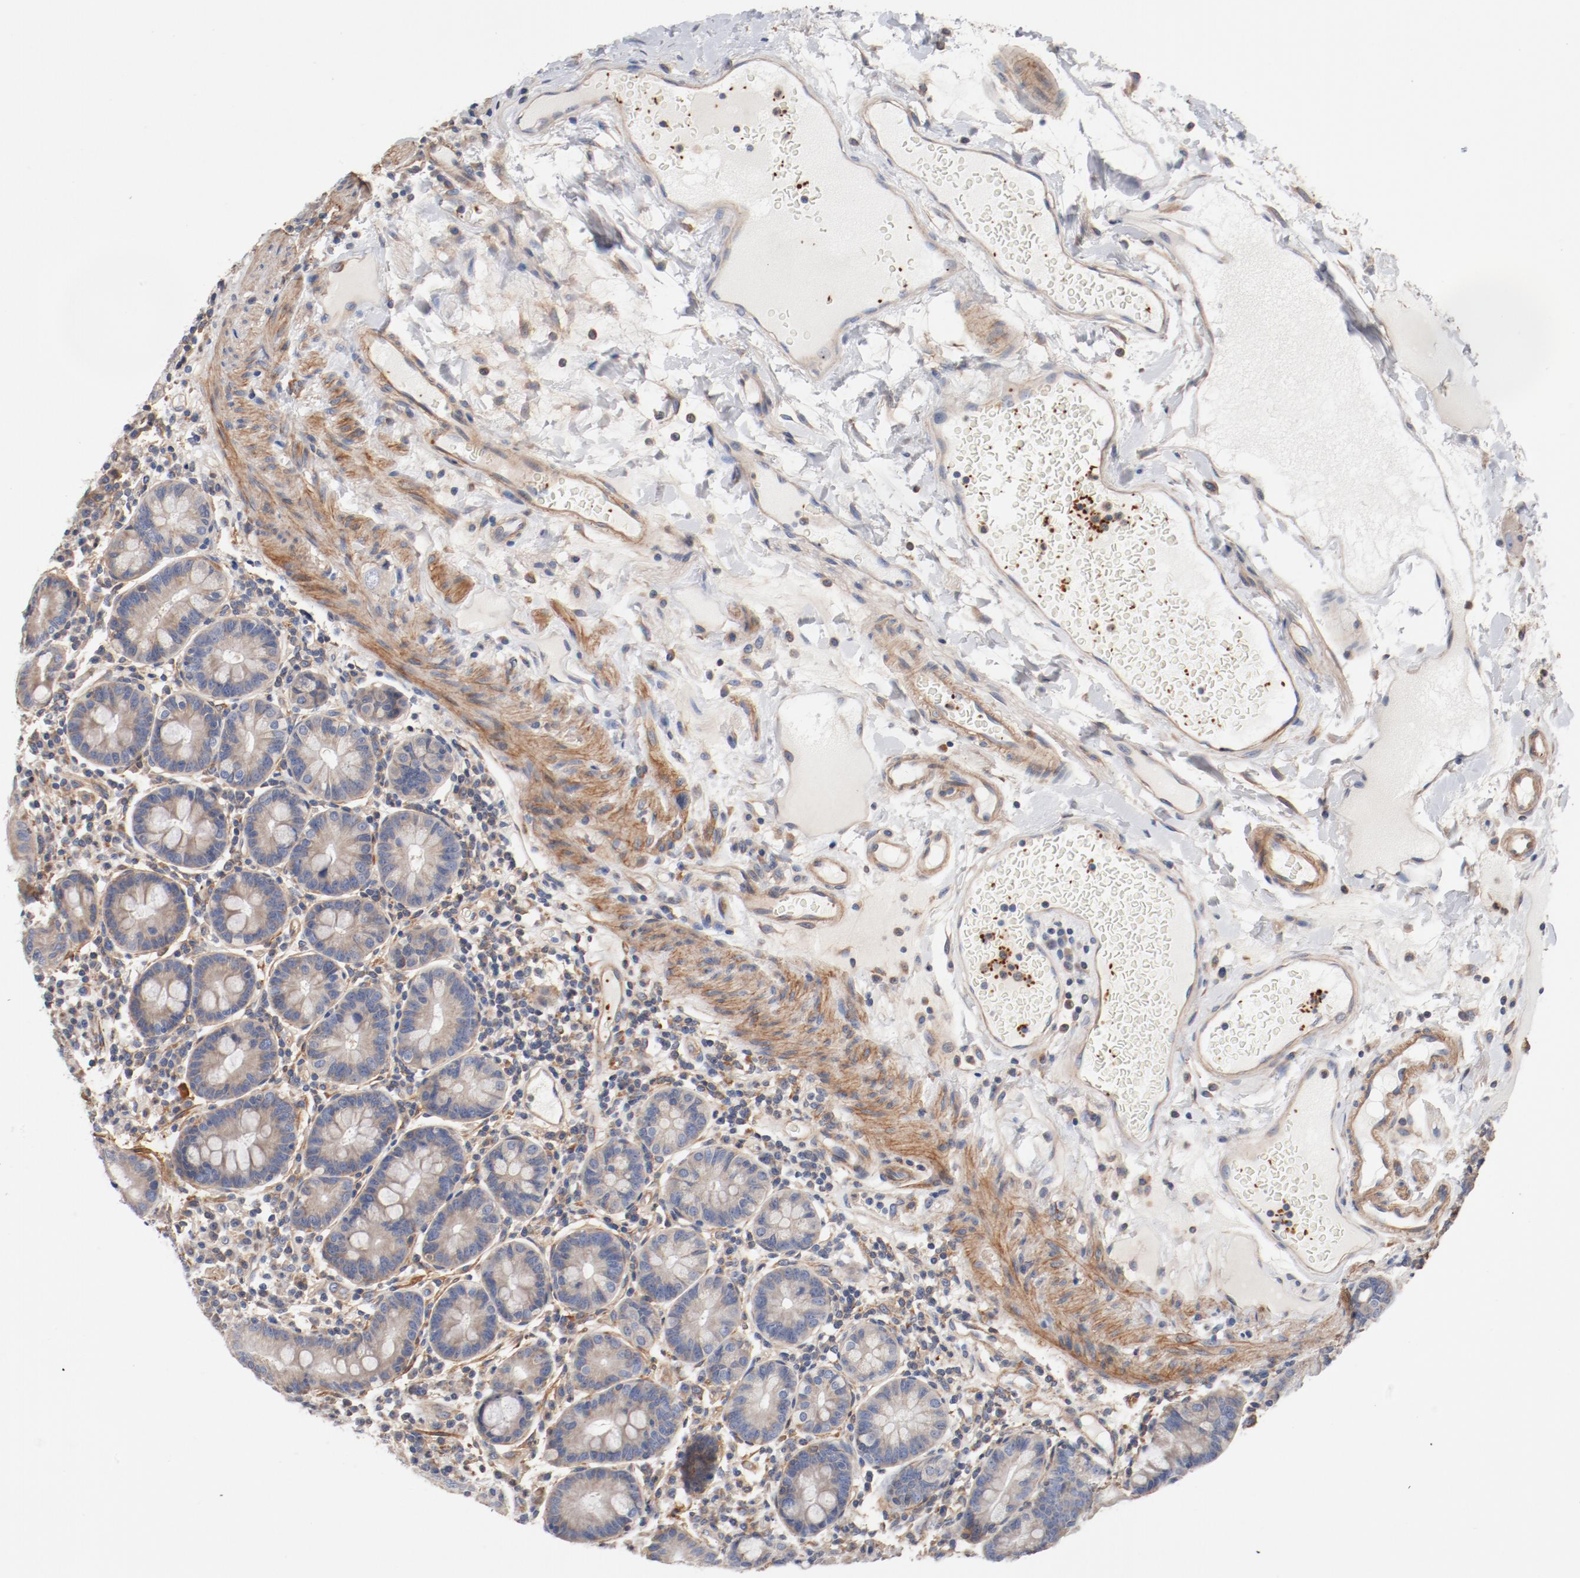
{"staining": {"intensity": "weak", "quantity": ">75%", "location": "cytoplasmic/membranous"}, "tissue": "duodenum", "cell_type": "Glandular cells", "image_type": "normal", "snomed": [{"axis": "morphology", "description": "Normal tissue, NOS"}, {"axis": "topography", "description": "Duodenum"}], "caption": "Immunohistochemical staining of benign duodenum demonstrates low levels of weak cytoplasmic/membranous expression in about >75% of glandular cells.", "gene": "ILK", "patient": {"sex": "male", "age": 50}}